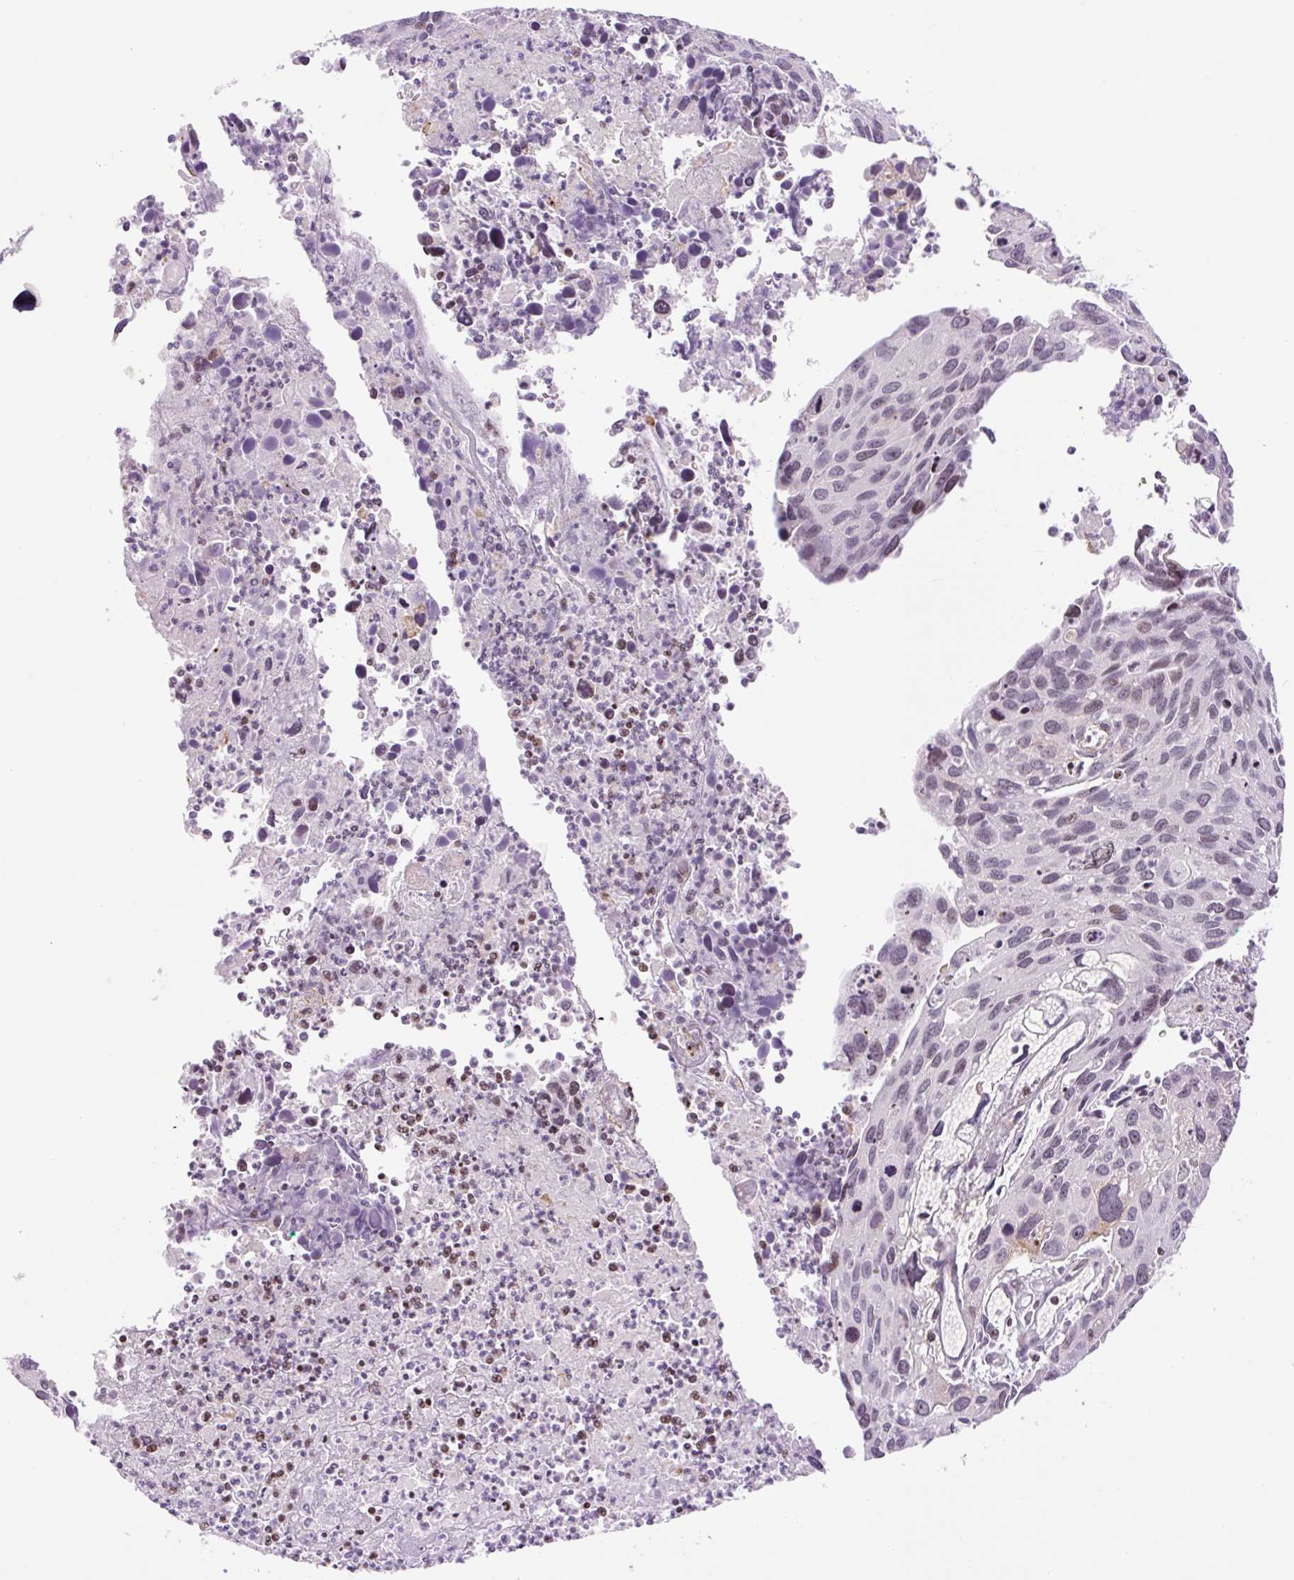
{"staining": {"intensity": "weak", "quantity": "25%-75%", "location": "nuclear"}, "tissue": "cervical cancer", "cell_type": "Tumor cells", "image_type": "cancer", "snomed": [{"axis": "morphology", "description": "Squamous cell carcinoma, NOS"}, {"axis": "topography", "description": "Cervix"}], "caption": "Cervical cancer (squamous cell carcinoma) stained with immunohistochemistry (IHC) displays weak nuclear positivity in about 25%-75% of tumor cells.", "gene": "ZNF417", "patient": {"sex": "female", "age": 55}}